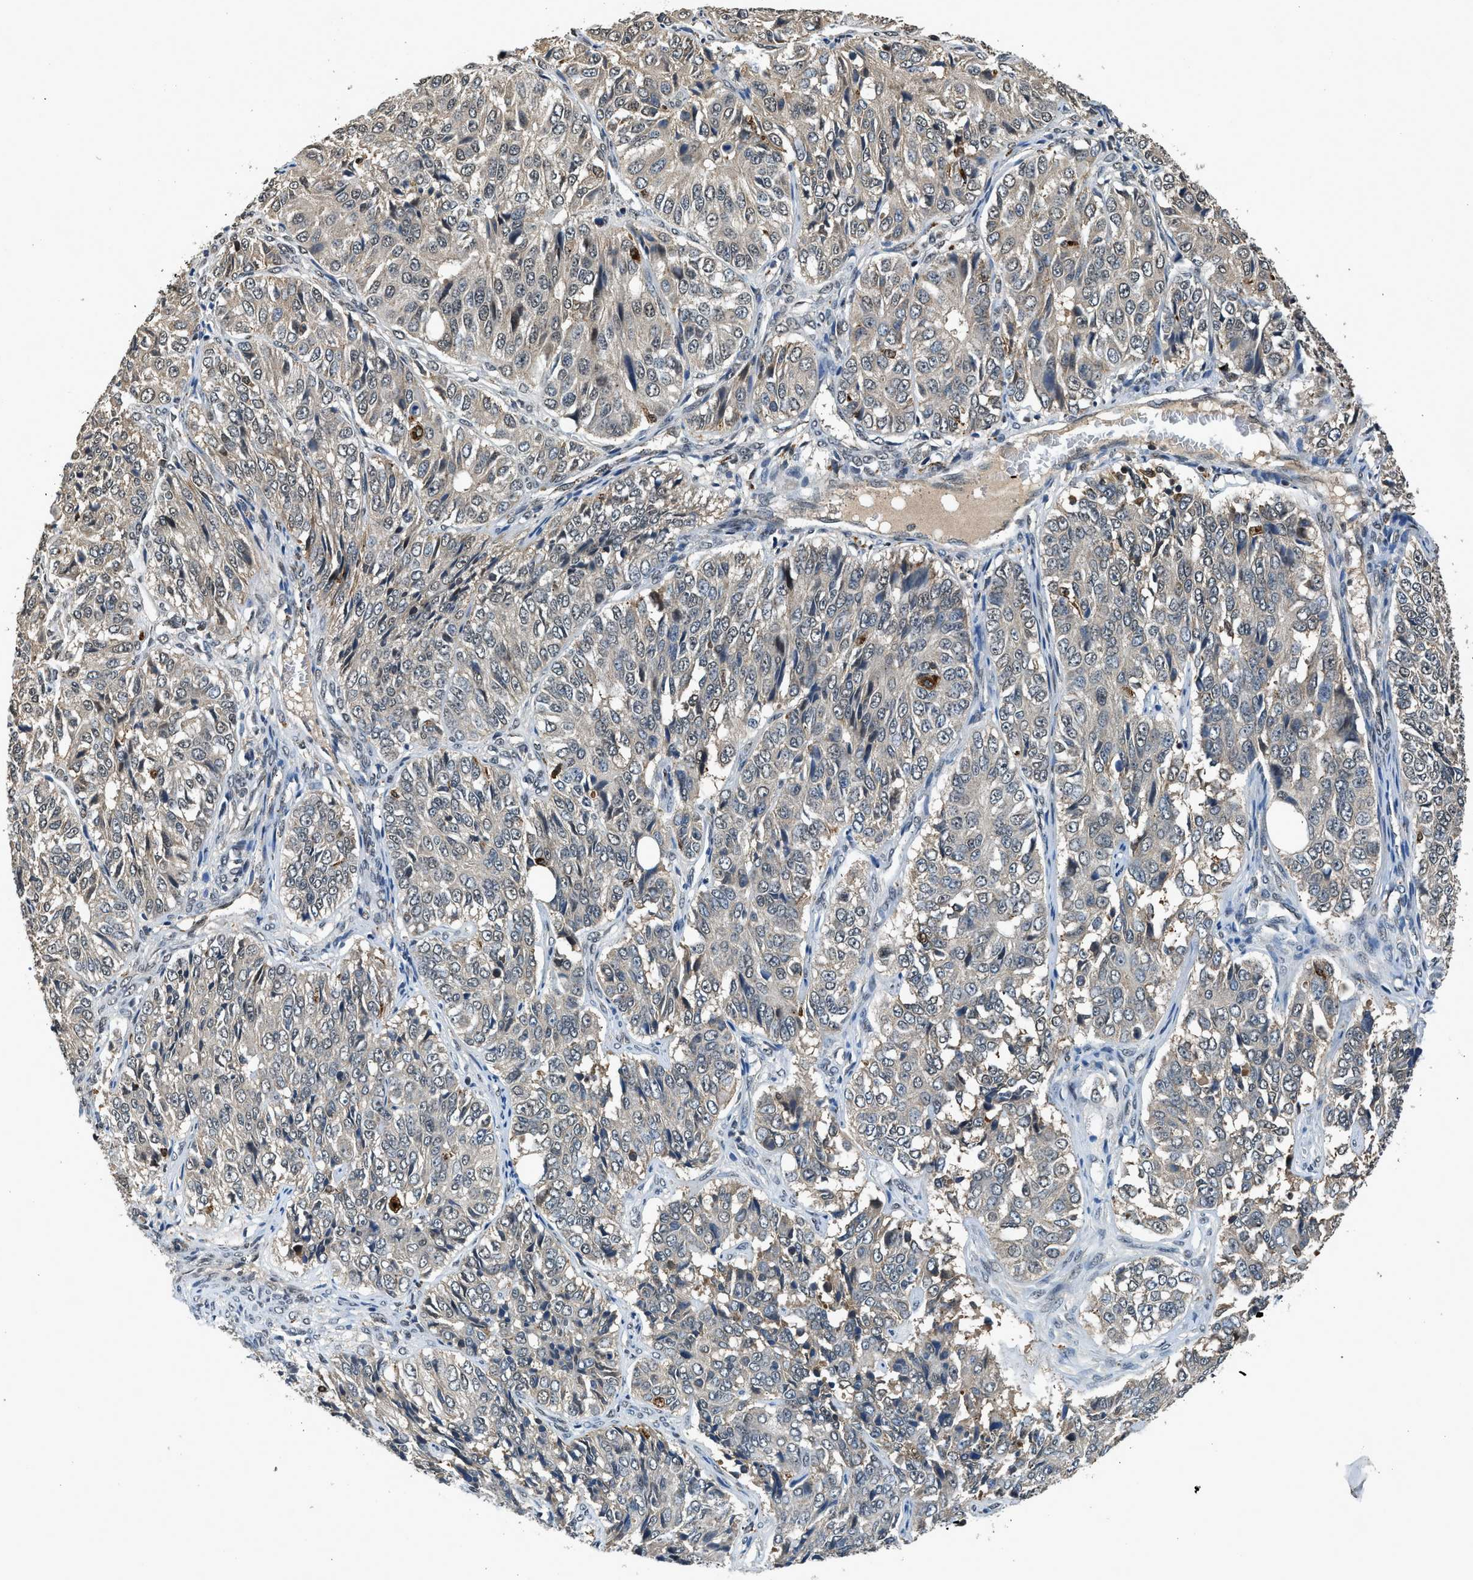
{"staining": {"intensity": "weak", "quantity": "<25%", "location": "cytoplasmic/membranous"}, "tissue": "ovarian cancer", "cell_type": "Tumor cells", "image_type": "cancer", "snomed": [{"axis": "morphology", "description": "Carcinoma, endometroid"}, {"axis": "topography", "description": "Ovary"}], "caption": "DAB immunohistochemical staining of human ovarian cancer exhibits no significant staining in tumor cells.", "gene": "SLC15A4", "patient": {"sex": "female", "age": 51}}